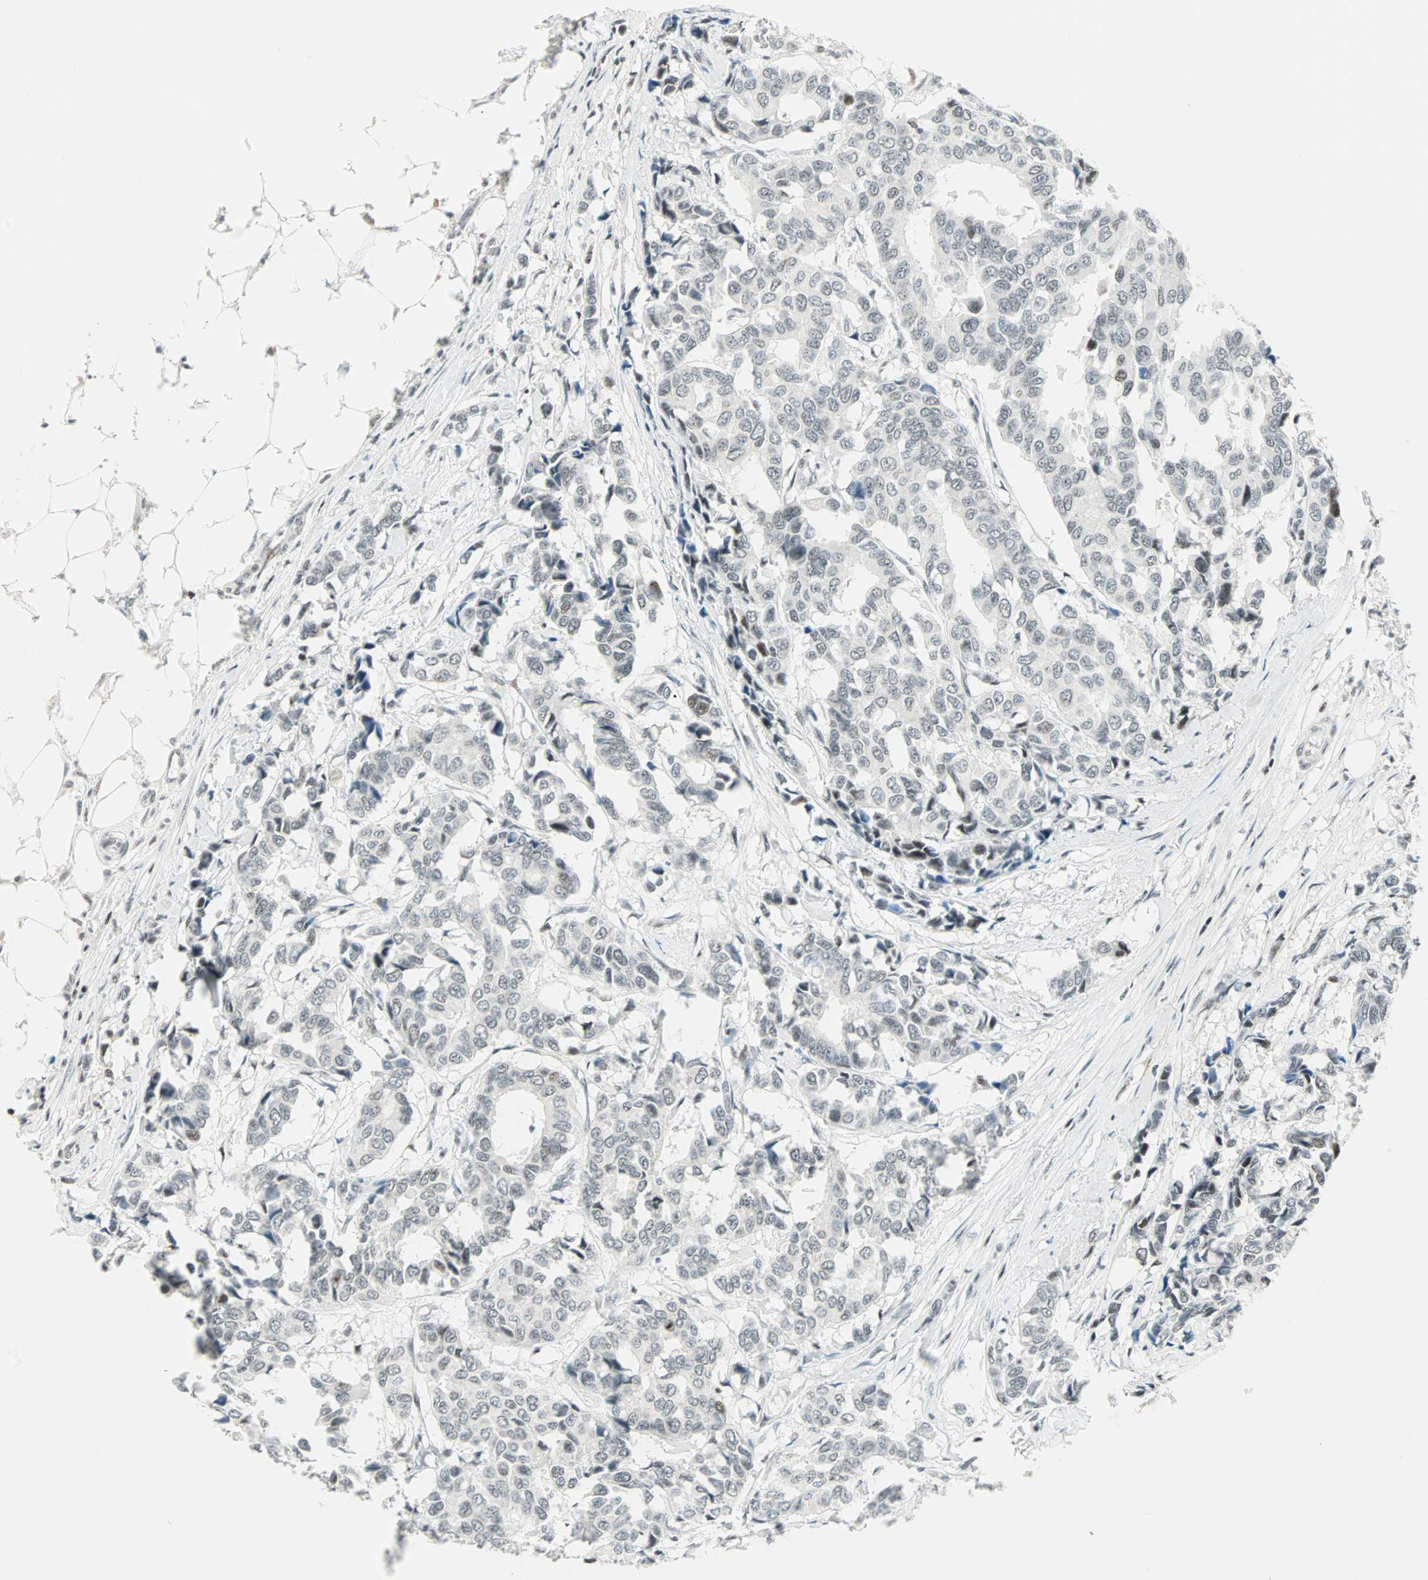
{"staining": {"intensity": "weak", "quantity": "25%-75%", "location": "nuclear"}, "tissue": "breast cancer", "cell_type": "Tumor cells", "image_type": "cancer", "snomed": [{"axis": "morphology", "description": "Duct carcinoma"}, {"axis": "topography", "description": "Breast"}], "caption": "Protein analysis of intraductal carcinoma (breast) tissue displays weak nuclear positivity in about 25%-75% of tumor cells.", "gene": "SIN3A", "patient": {"sex": "female", "age": 87}}